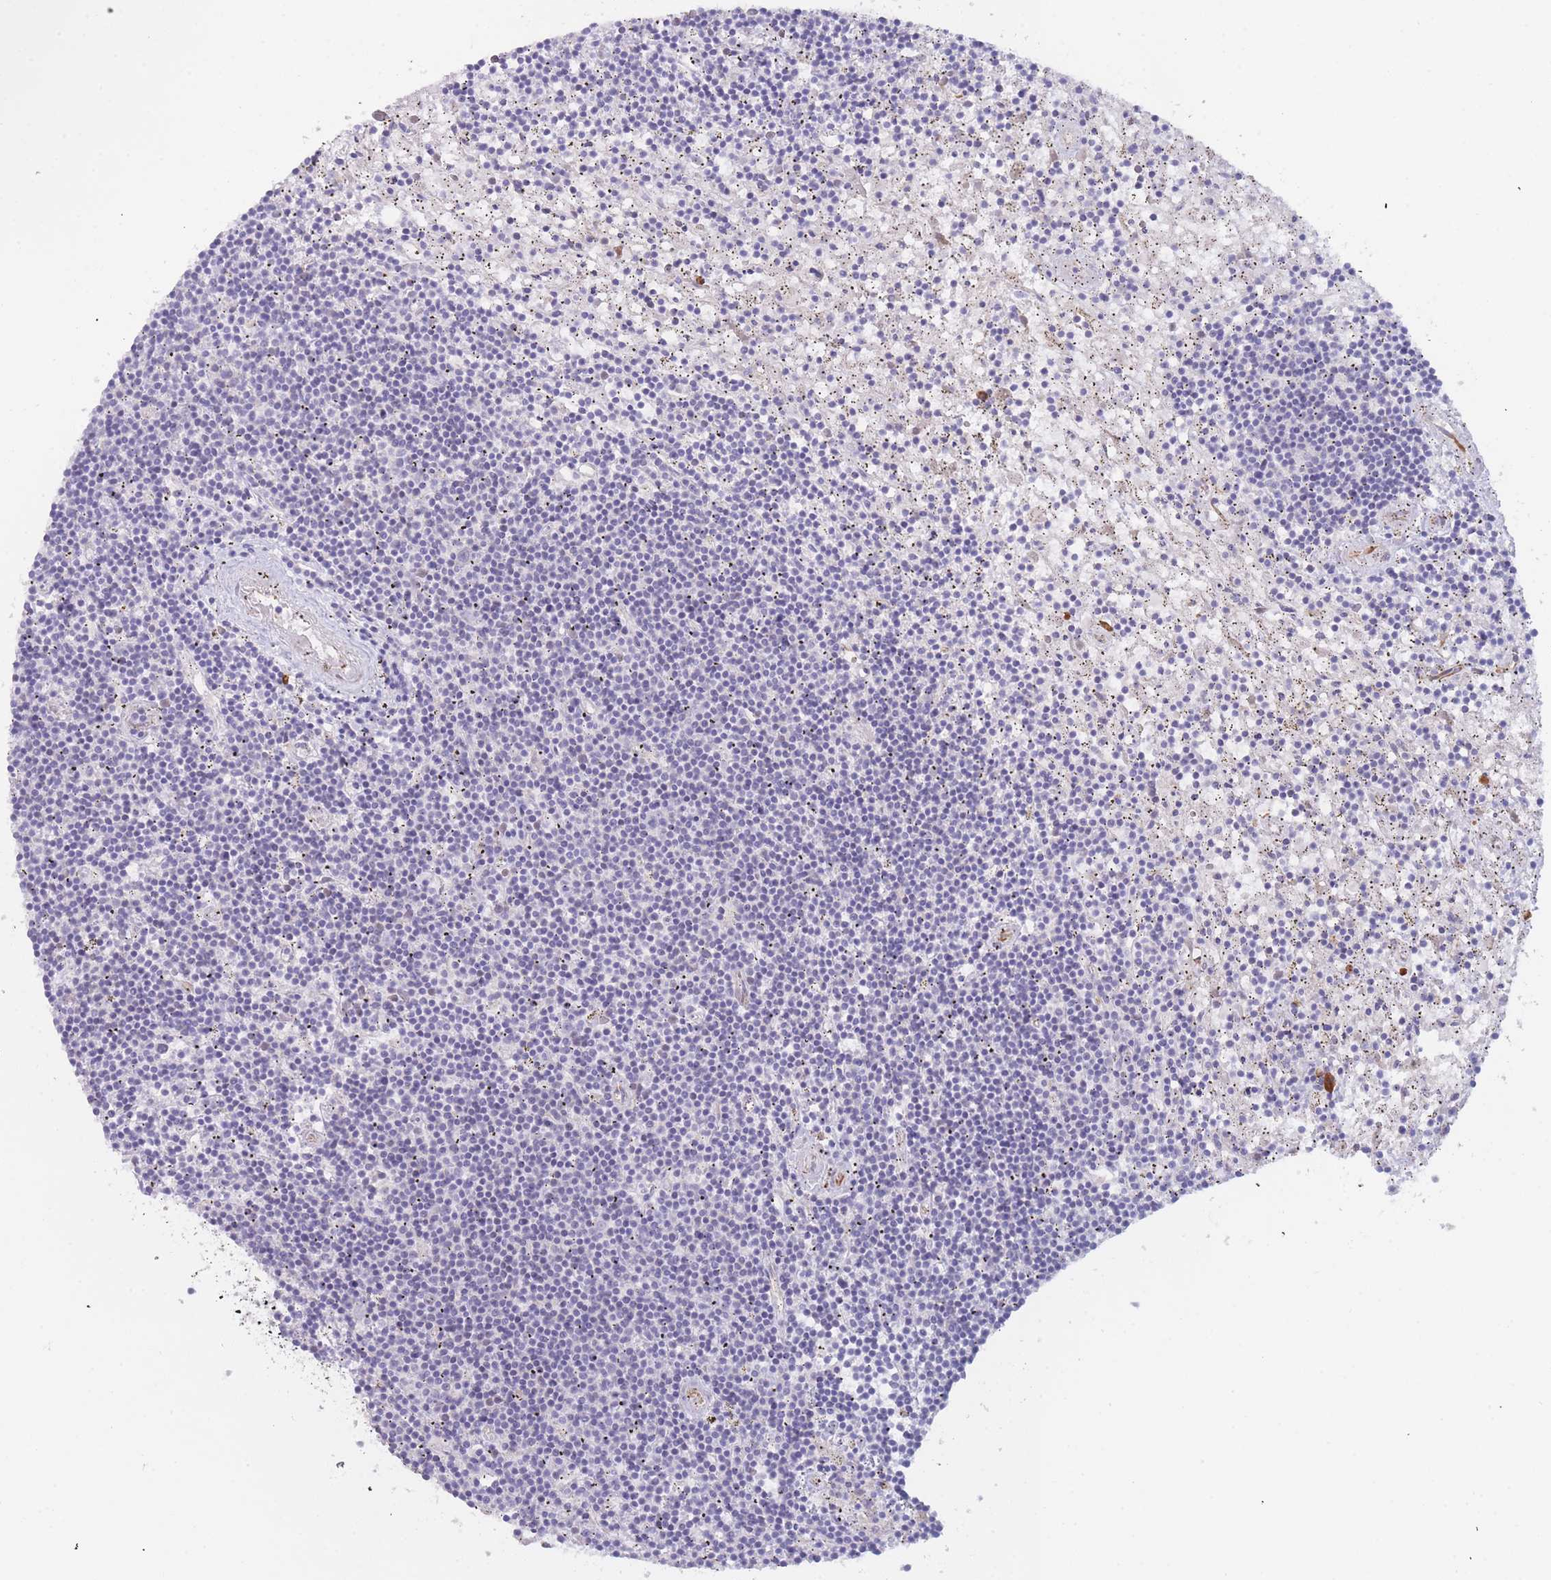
{"staining": {"intensity": "negative", "quantity": "none", "location": "none"}, "tissue": "lymphoma", "cell_type": "Tumor cells", "image_type": "cancer", "snomed": [{"axis": "morphology", "description": "Malignant lymphoma, non-Hodgkin's type, Low grade"}, {"axis": "topography", "description": "Spleen"}], "caption": "There is no significant expression in tumor cells of low-grade malignant lymphoma, non-Hodgkin's type.", "gene": "SLC35E4", "patient": {"sex": "male", "age": 76}}